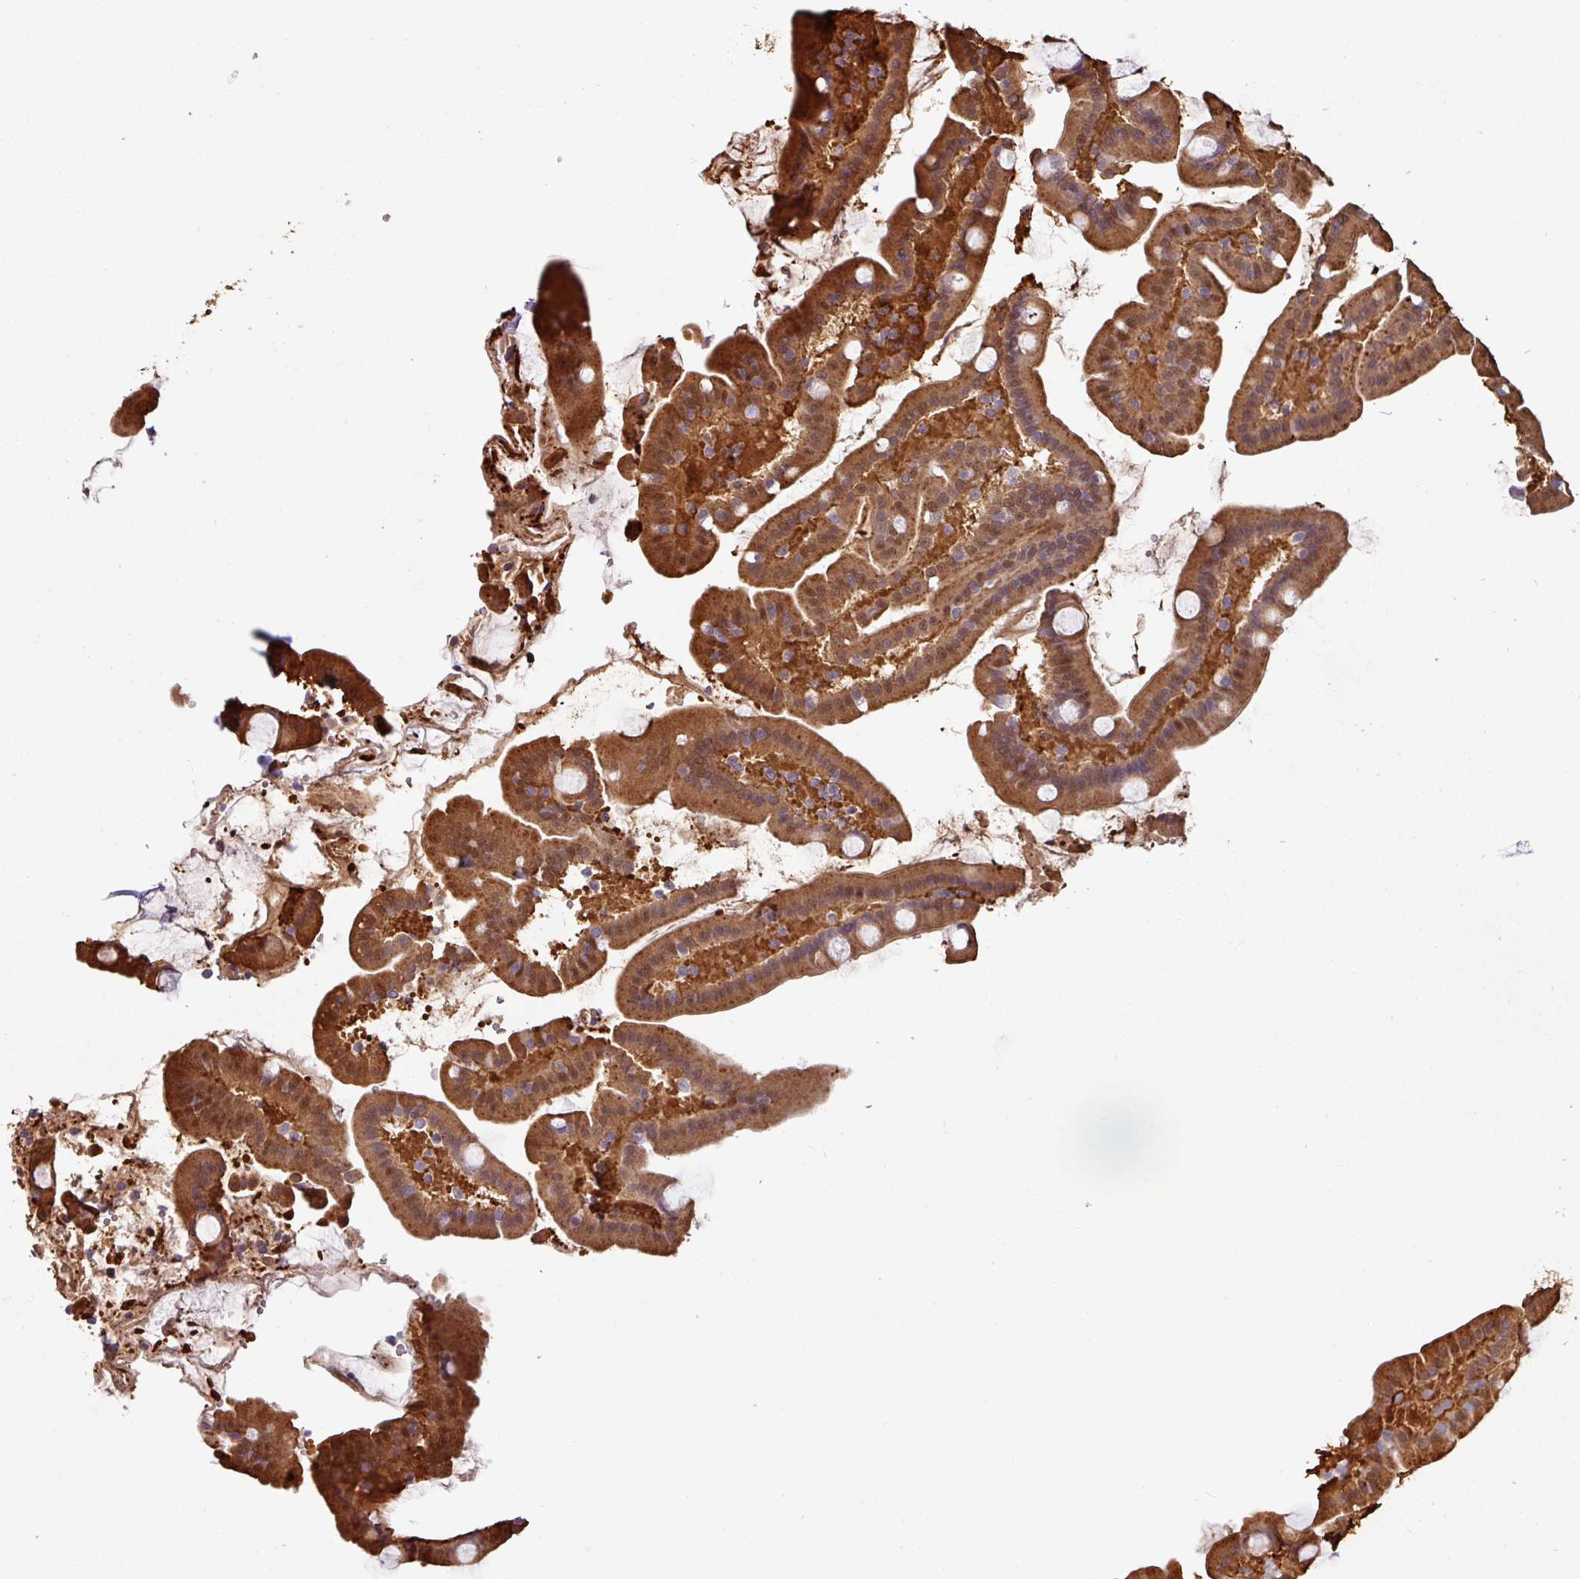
{"staining": {"intensity": "moderate", "quantity": ">75%", "location": "cytoplasmic/membranous"}, "tissue": "duodenum", "cell_type": "Glandular cells", "image_type": "normal", "snomed": [{"axis": "morphology", "description": "Normal tissue, NOS"}, {"axis": "topography", "description": "Duodenum"}], "caption": "Human duodenum stained for a protein (brown) shows moderate cytoplasmic/membranous positive positivity in about >75% of glandular cells.", "gene": "SWSAP1", "patient": {"sex": "male", "age": 55}}